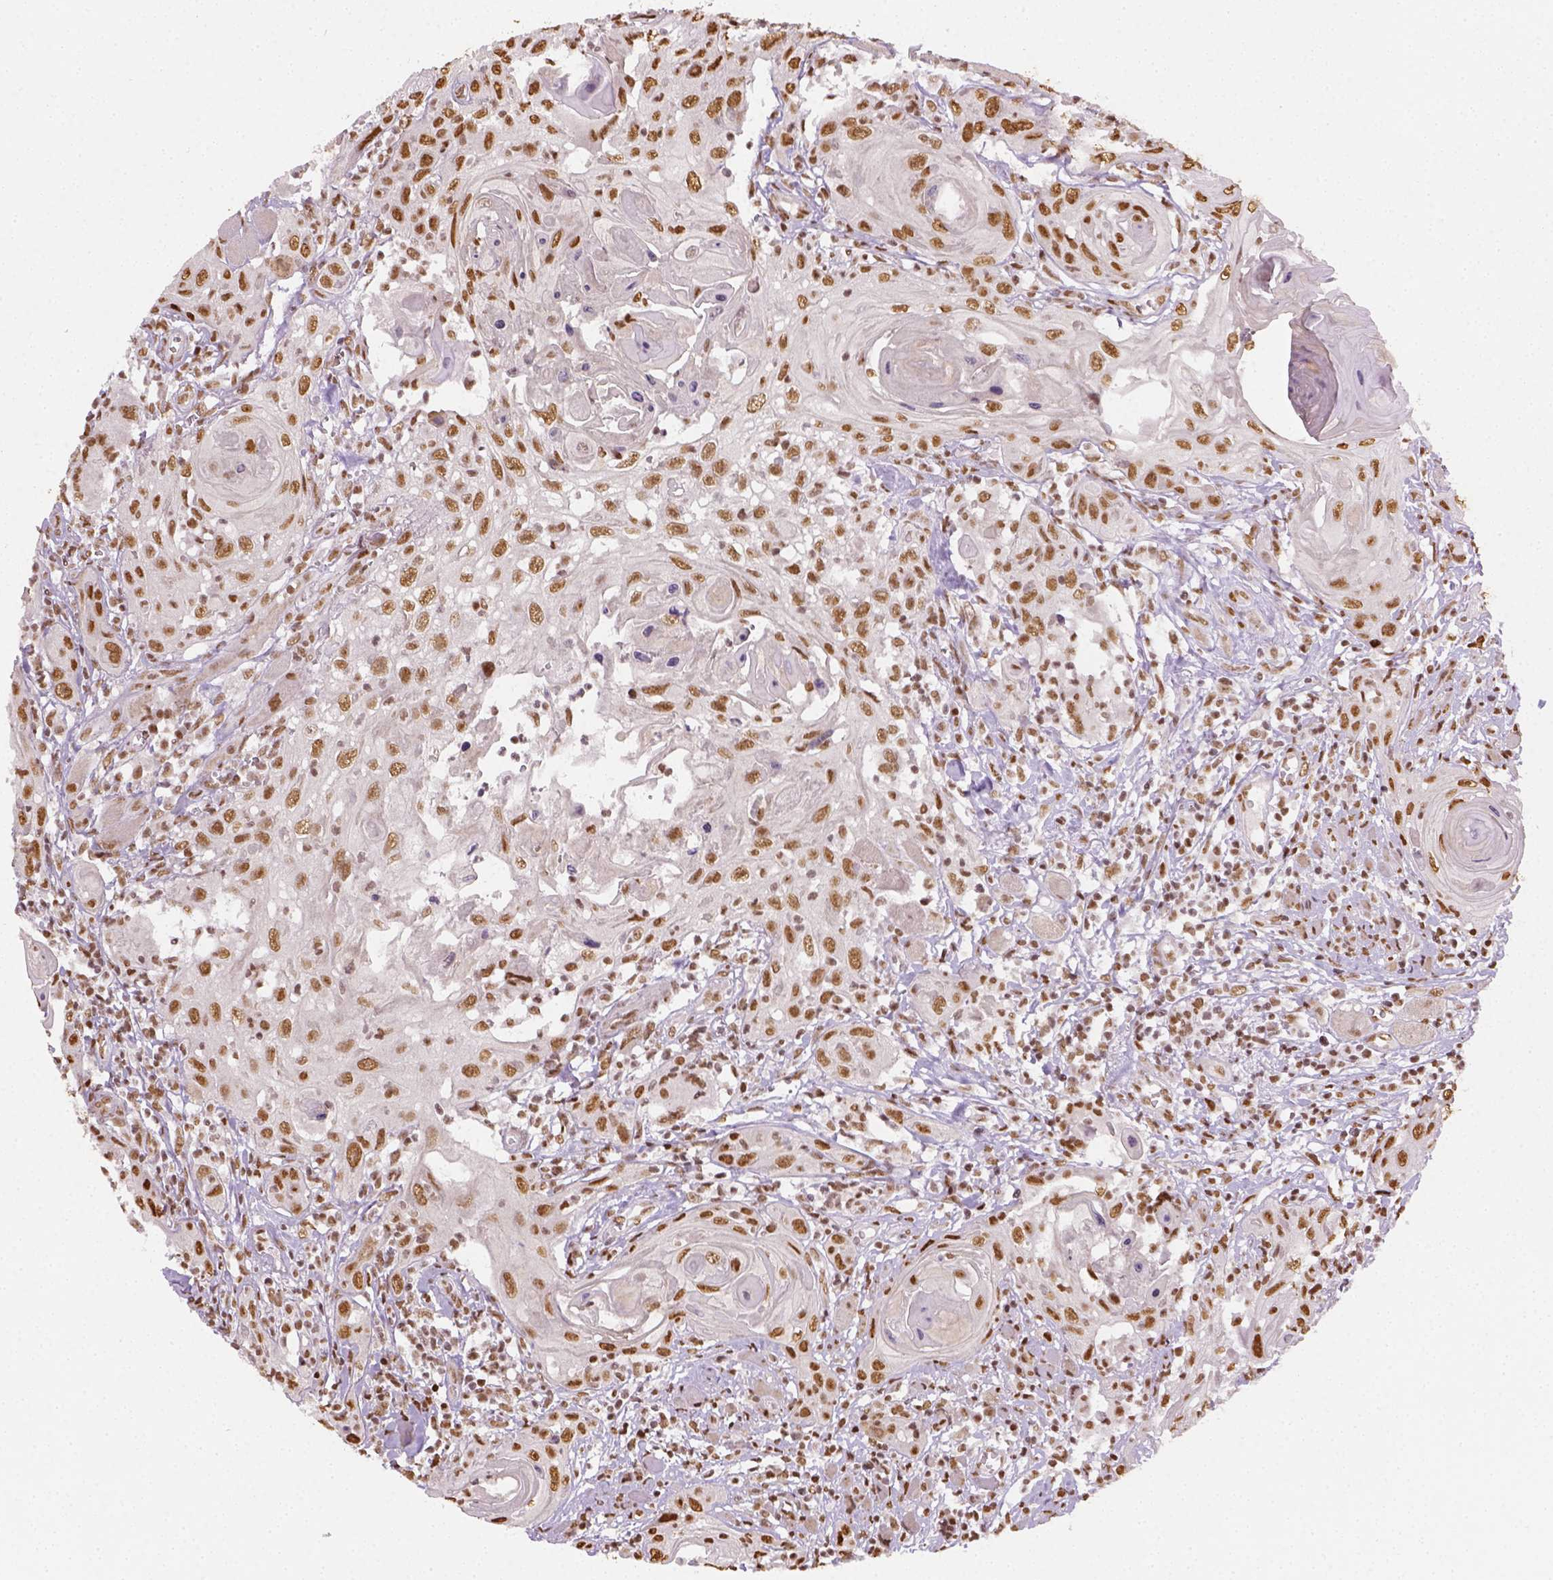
{"staining": {"intensity": "moderate", "quantity": ">75%", "location": "nuclear"}, "tissue": "head and neck cancer", "cell_type": "Tumor cells", "image_type": "cancer", "snomed": [{"axis": "morphology", "description": "Squamous cell carcinoma, NOS"}, {"axis": "topography", "description": "Head-Neck"}], "caption": "A micrograph of human head and neck cancer (squamous cell carcinoma) stained for a protein shows moderate nuclear brown staining in tumor cells.", "gene": "FANCE", "patient": {"sex": "female", "age": 80}}